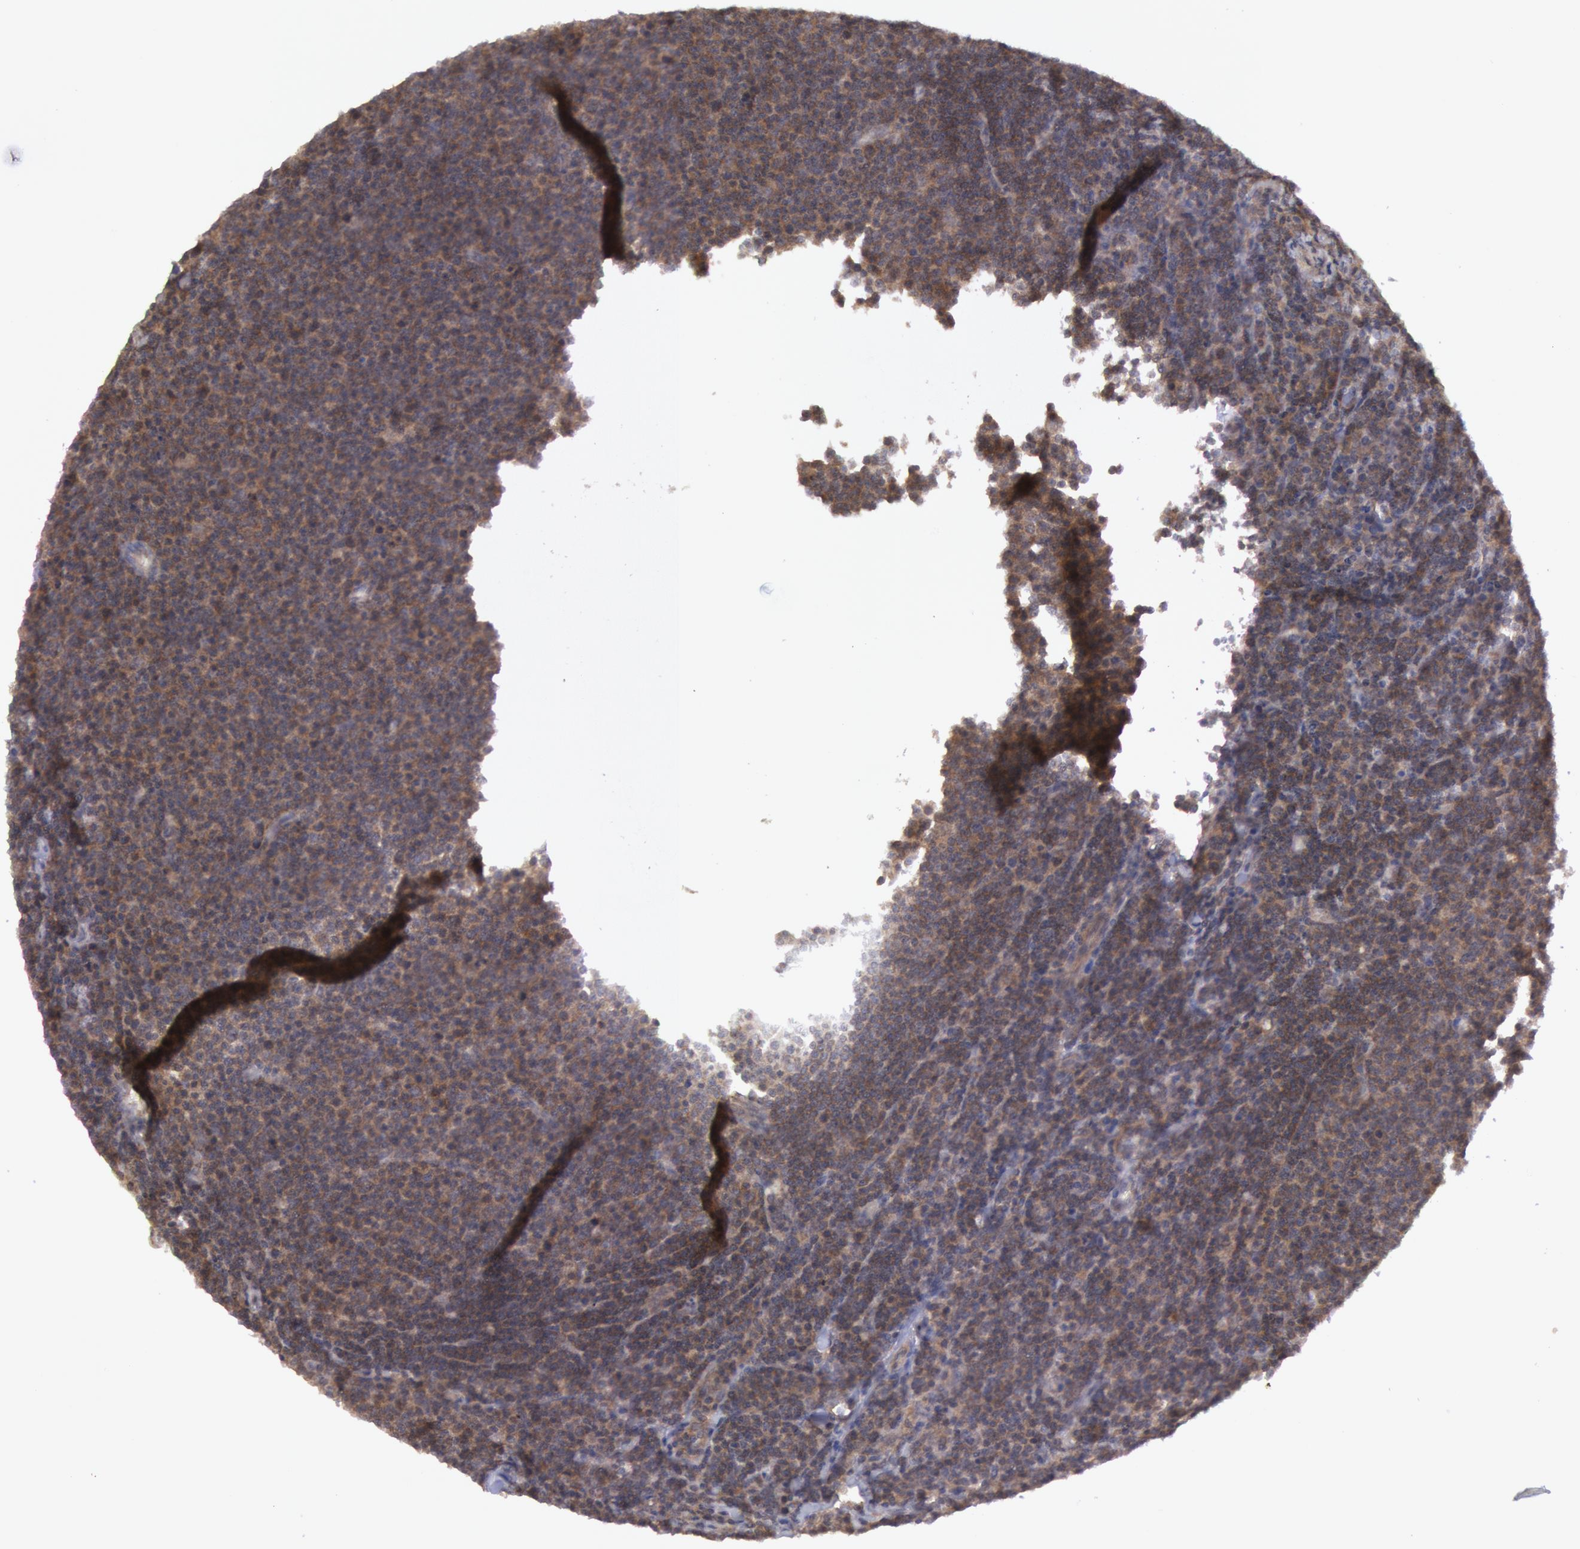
{"staining": {"intensity": "moderate", "quantity": ">75%", "location": "cytoplasmic/membranous"}, "tissue": "lymphoma", "cell_type": "Tumor cells", "image_type": "cancer", "snomed": [{"axis": "morphology", "description": "Malignant lymphoma, non-Hodgkin's type, Low grade"}, {"axis": "topography", "description": "Lymph node"}], "caption": "Protein staining of lymphoma tissue demonstrates moderate cytoplasmic/membranous staining in about >75% of tumor cells. The staining was performed using DAB, with brown indicating positive protein expression. Nuclei are stained blue with hematoxylin.", "gene": "BRAF", "patient": {"sex": "male", "age": 74}}